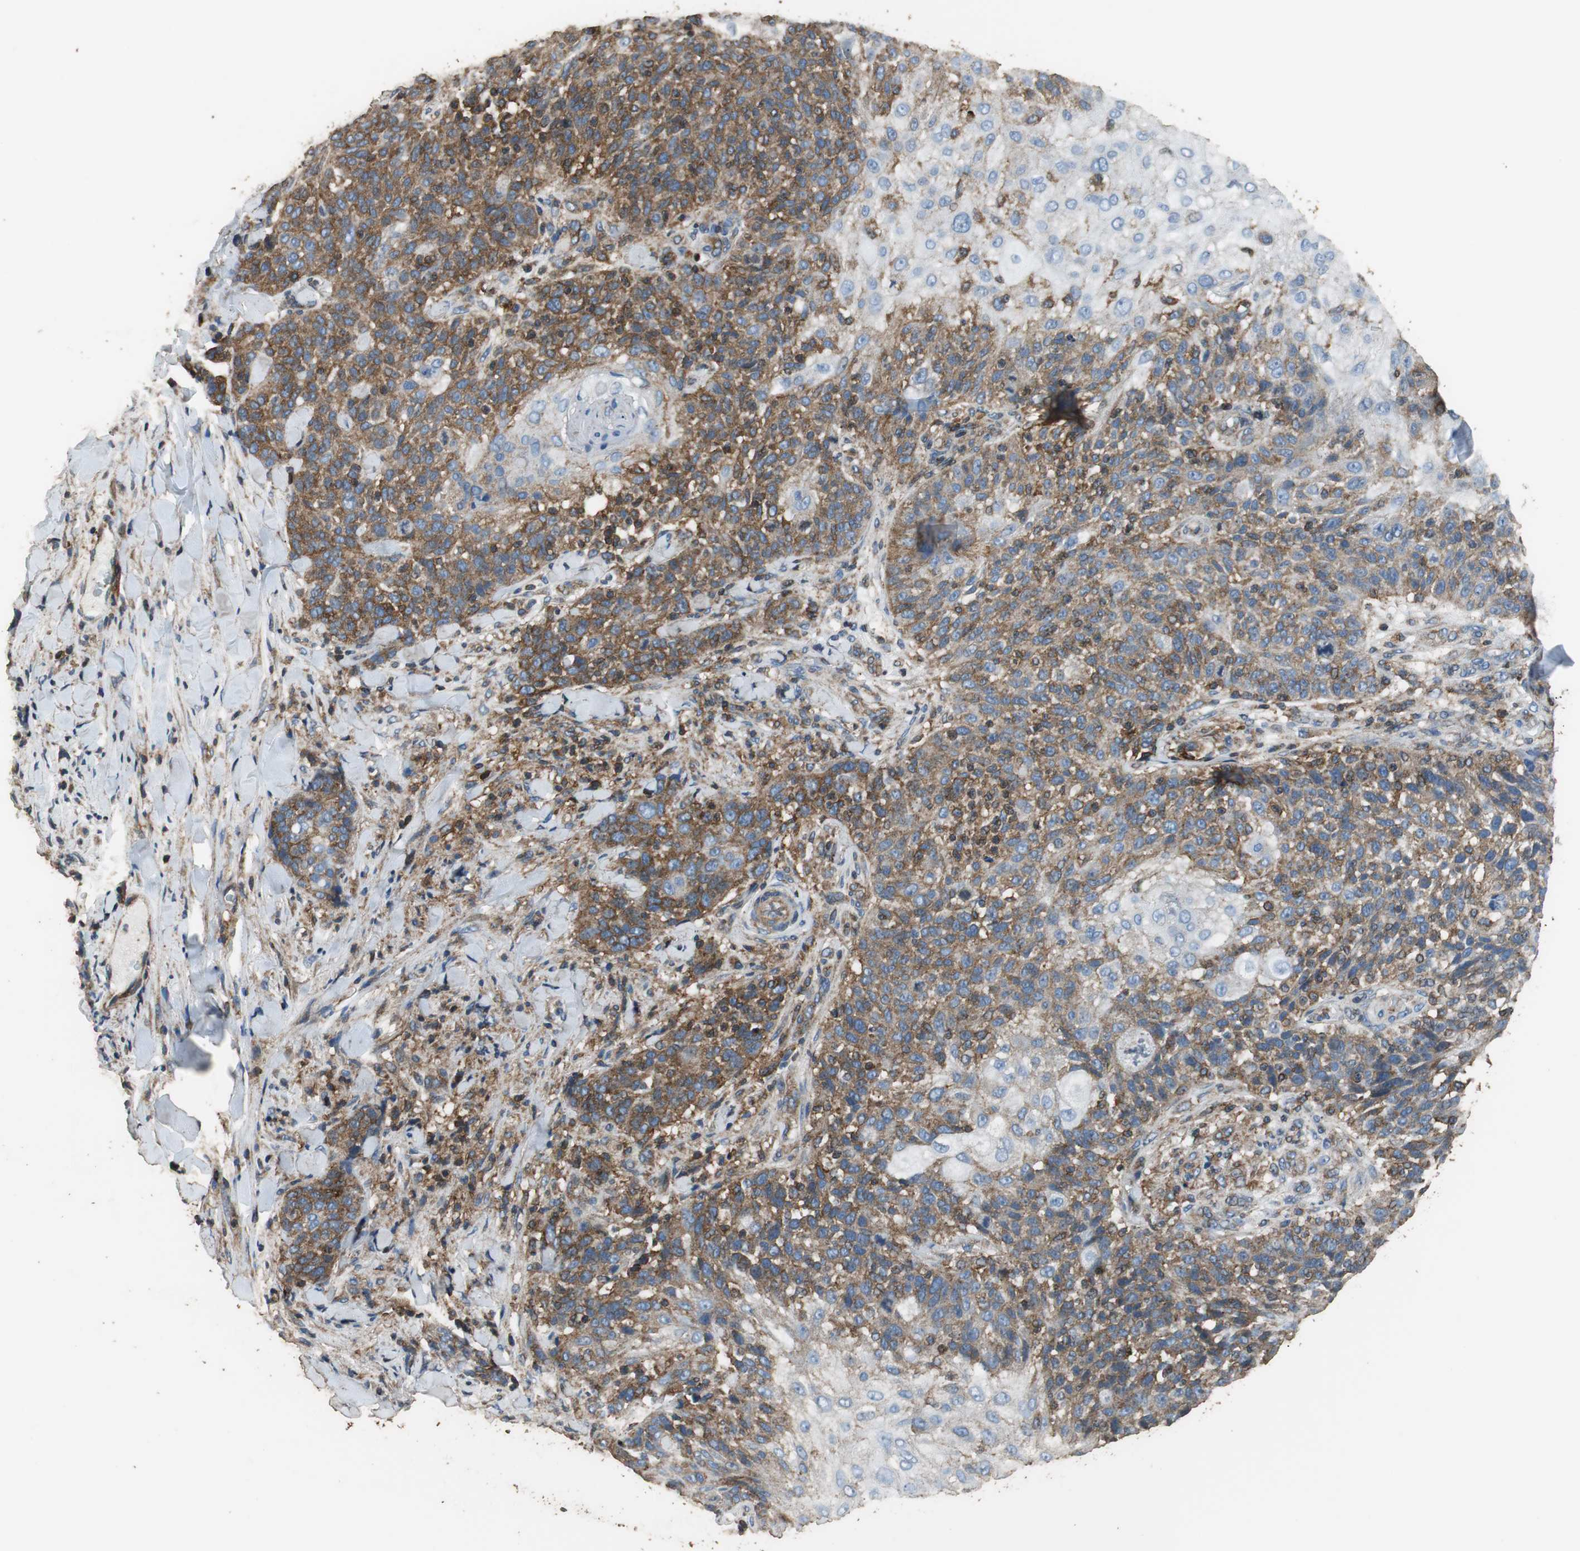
{"staining": {"intensity": "moderate", "quantity": ">75%", "location": "cytoplasmic/membranous"}, "tissue": "skin cancer", "cell_type": "Tumor cells", "image_type": "cancer", "snomed": [{"axis": "morphology", "description": "Normal tissue, NOS"}, {"axis": "morphology", "description": "Squamous cell carcinoma, NOS"}, {"axis": "topography", "description": "Skin"}], "caption": "An image of skin cancer (squamous cell carcinoma) stained for a protein demonstrates moderate cytoplasmic/membranous brown staining in tumor cells.", "gene": "PRKRA", "patient": {"sex": "female", "age": 83}}